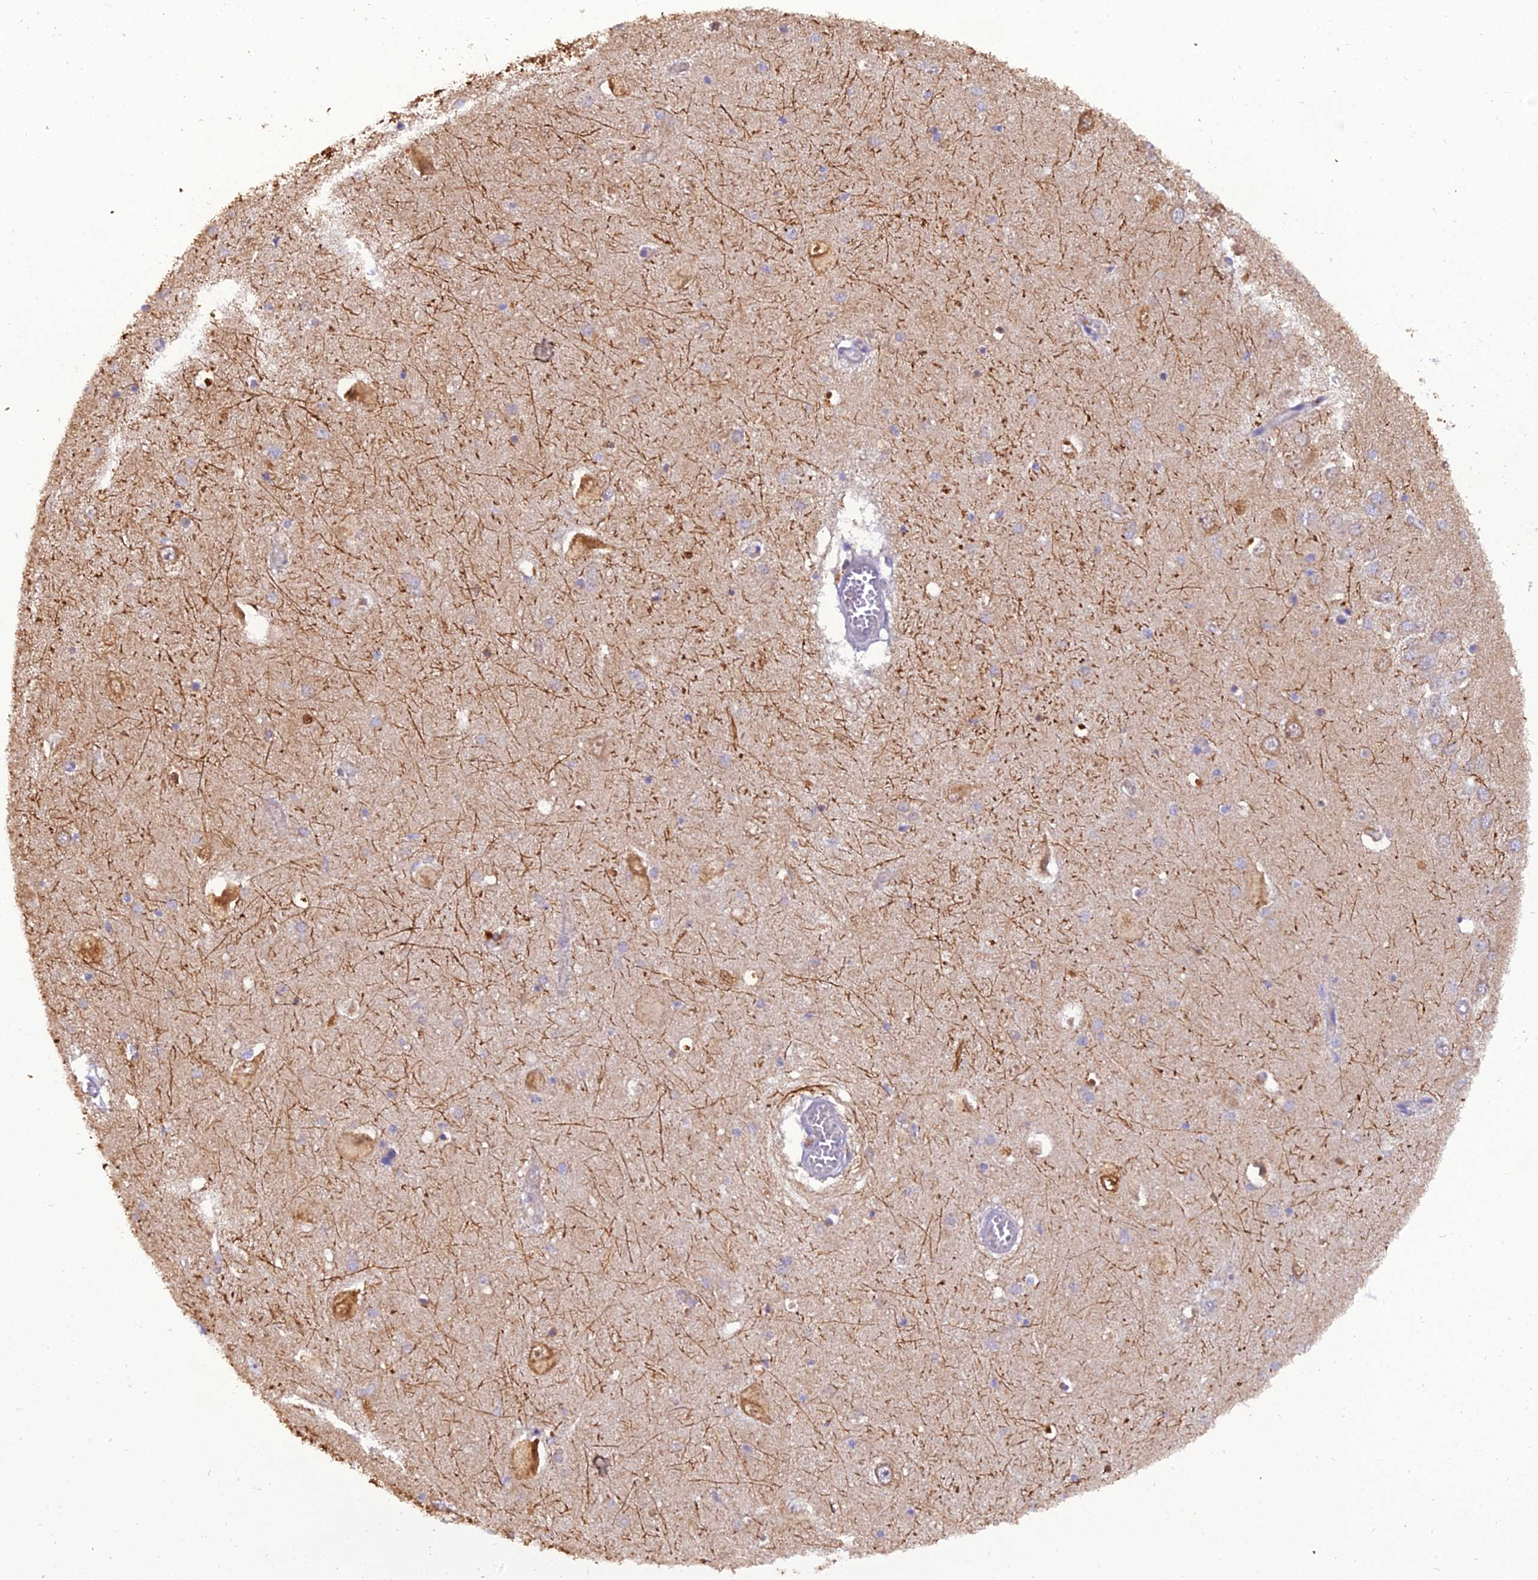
{"staining": {"intensity": "negative", "quantity": "none", "location": "none"}, "tissue": "hippocampus", "cell_type": "Glial cells", "image_type": "normal", "snomed": [{"axis": "morphology", "description": "Normal tissue, NOS"}, {"axis": "topography", "description": "Hippocampus"}], "caption": "High power microscopy photomicrograph of an IHC histopathology image of benign hippocampus, revealing no significant positivity in glial cells. (IHC, brightfield microscopy, high magnification).", "gene": "GPD1", "patient": {"sex": "male", "age": 70}}